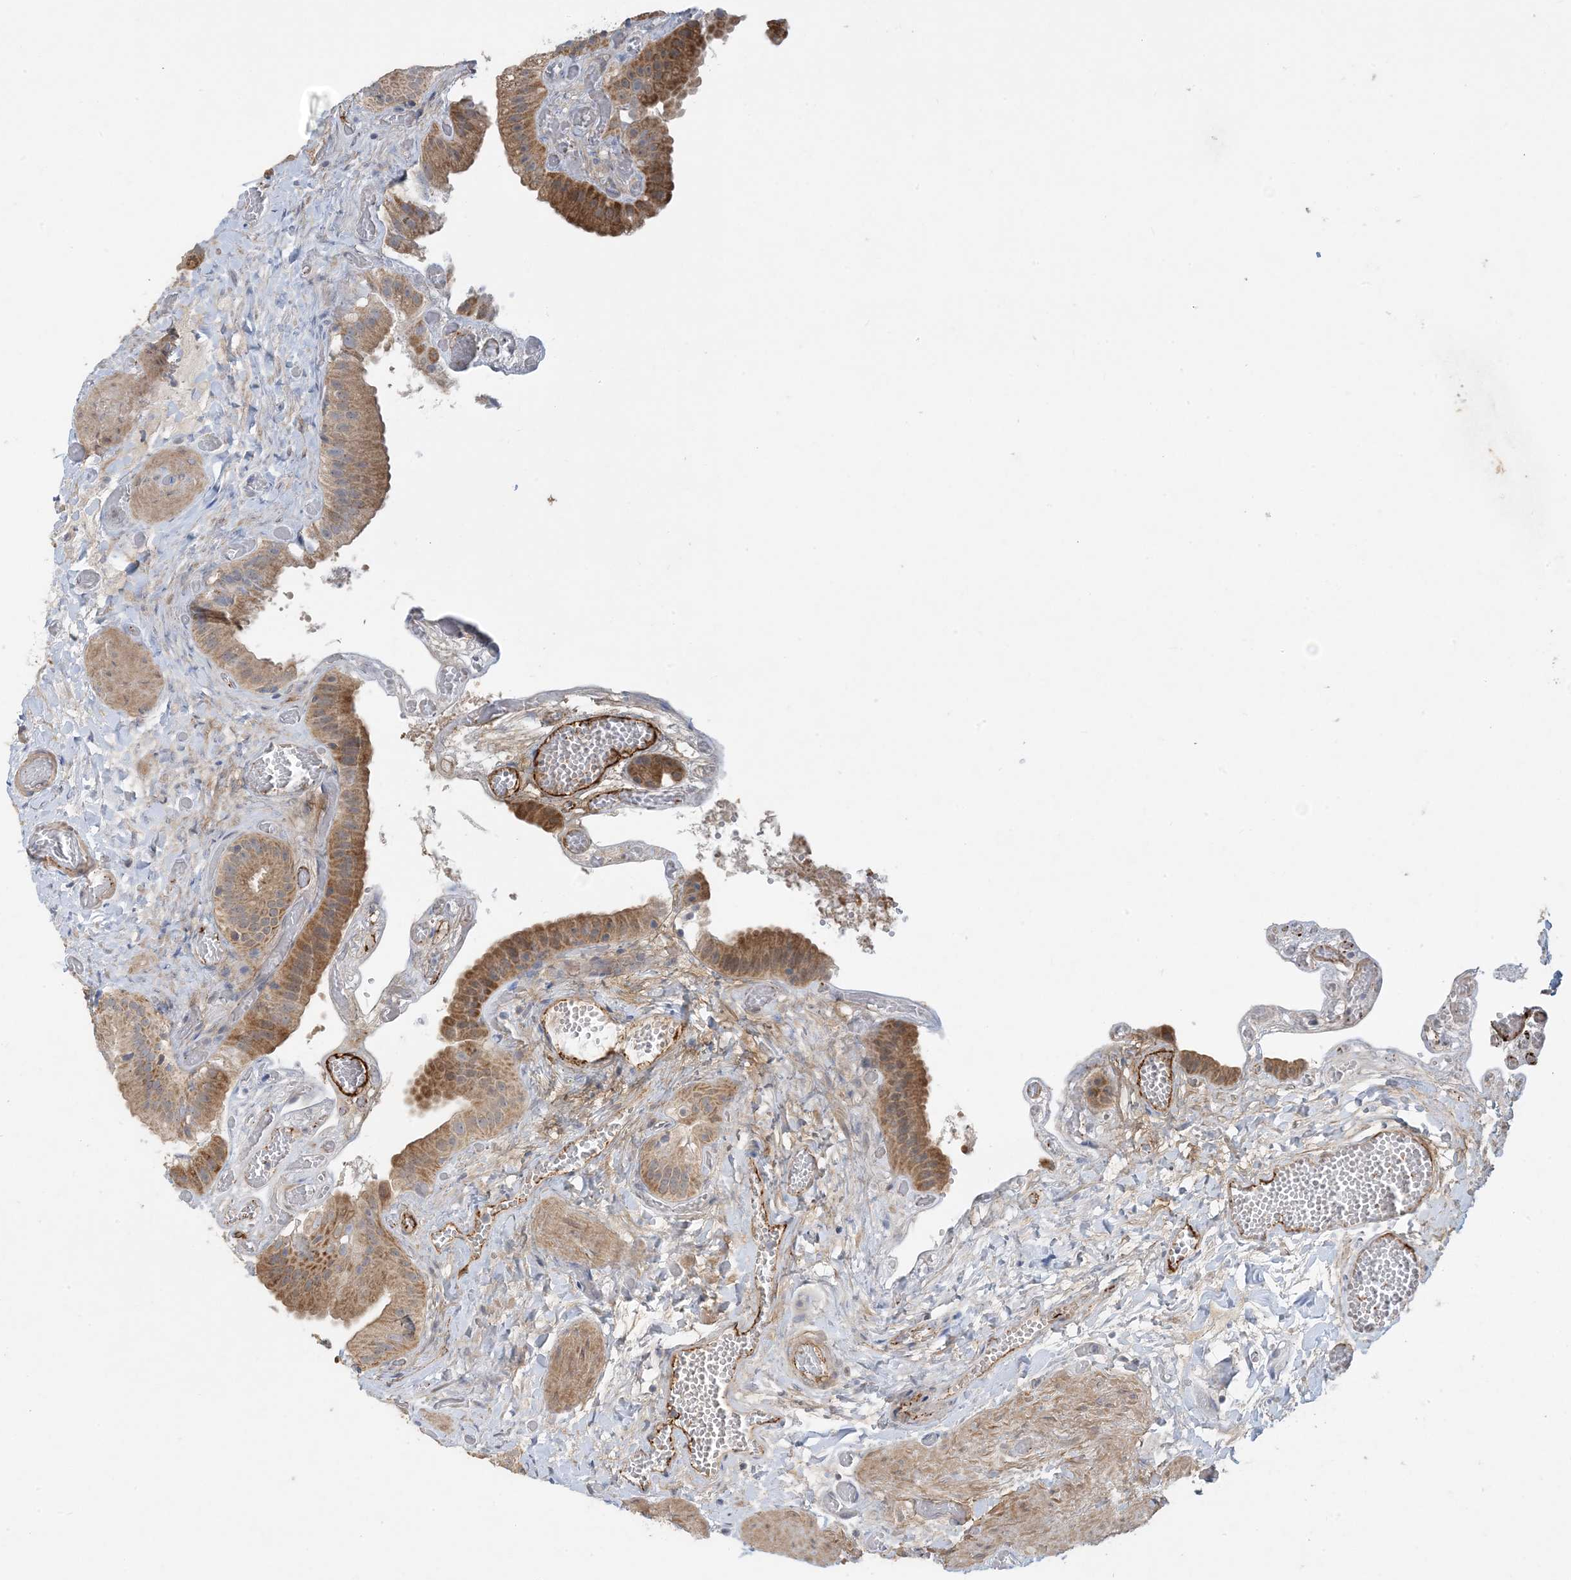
{"staining": {"intensity": "moderate", "quantity": "25%-75%", "location": "cytoplasmic/membranous"}, "tissue": "gallbladder", "cell_type": "Glandular cells", "image_type": "normal", "snomed": [{"axis": "morphology", "description": "Normal tissue, NOS"}, {"axis": "topography", "description": "Gallbladder"}], "caption": "The immunohistochemical stain highlights moderate cytoplasmic/membranous expression in glandular cells of normal gallbladder.", "gene": "ECHDC1", "patient": {"sex": "female", "age": 64}}